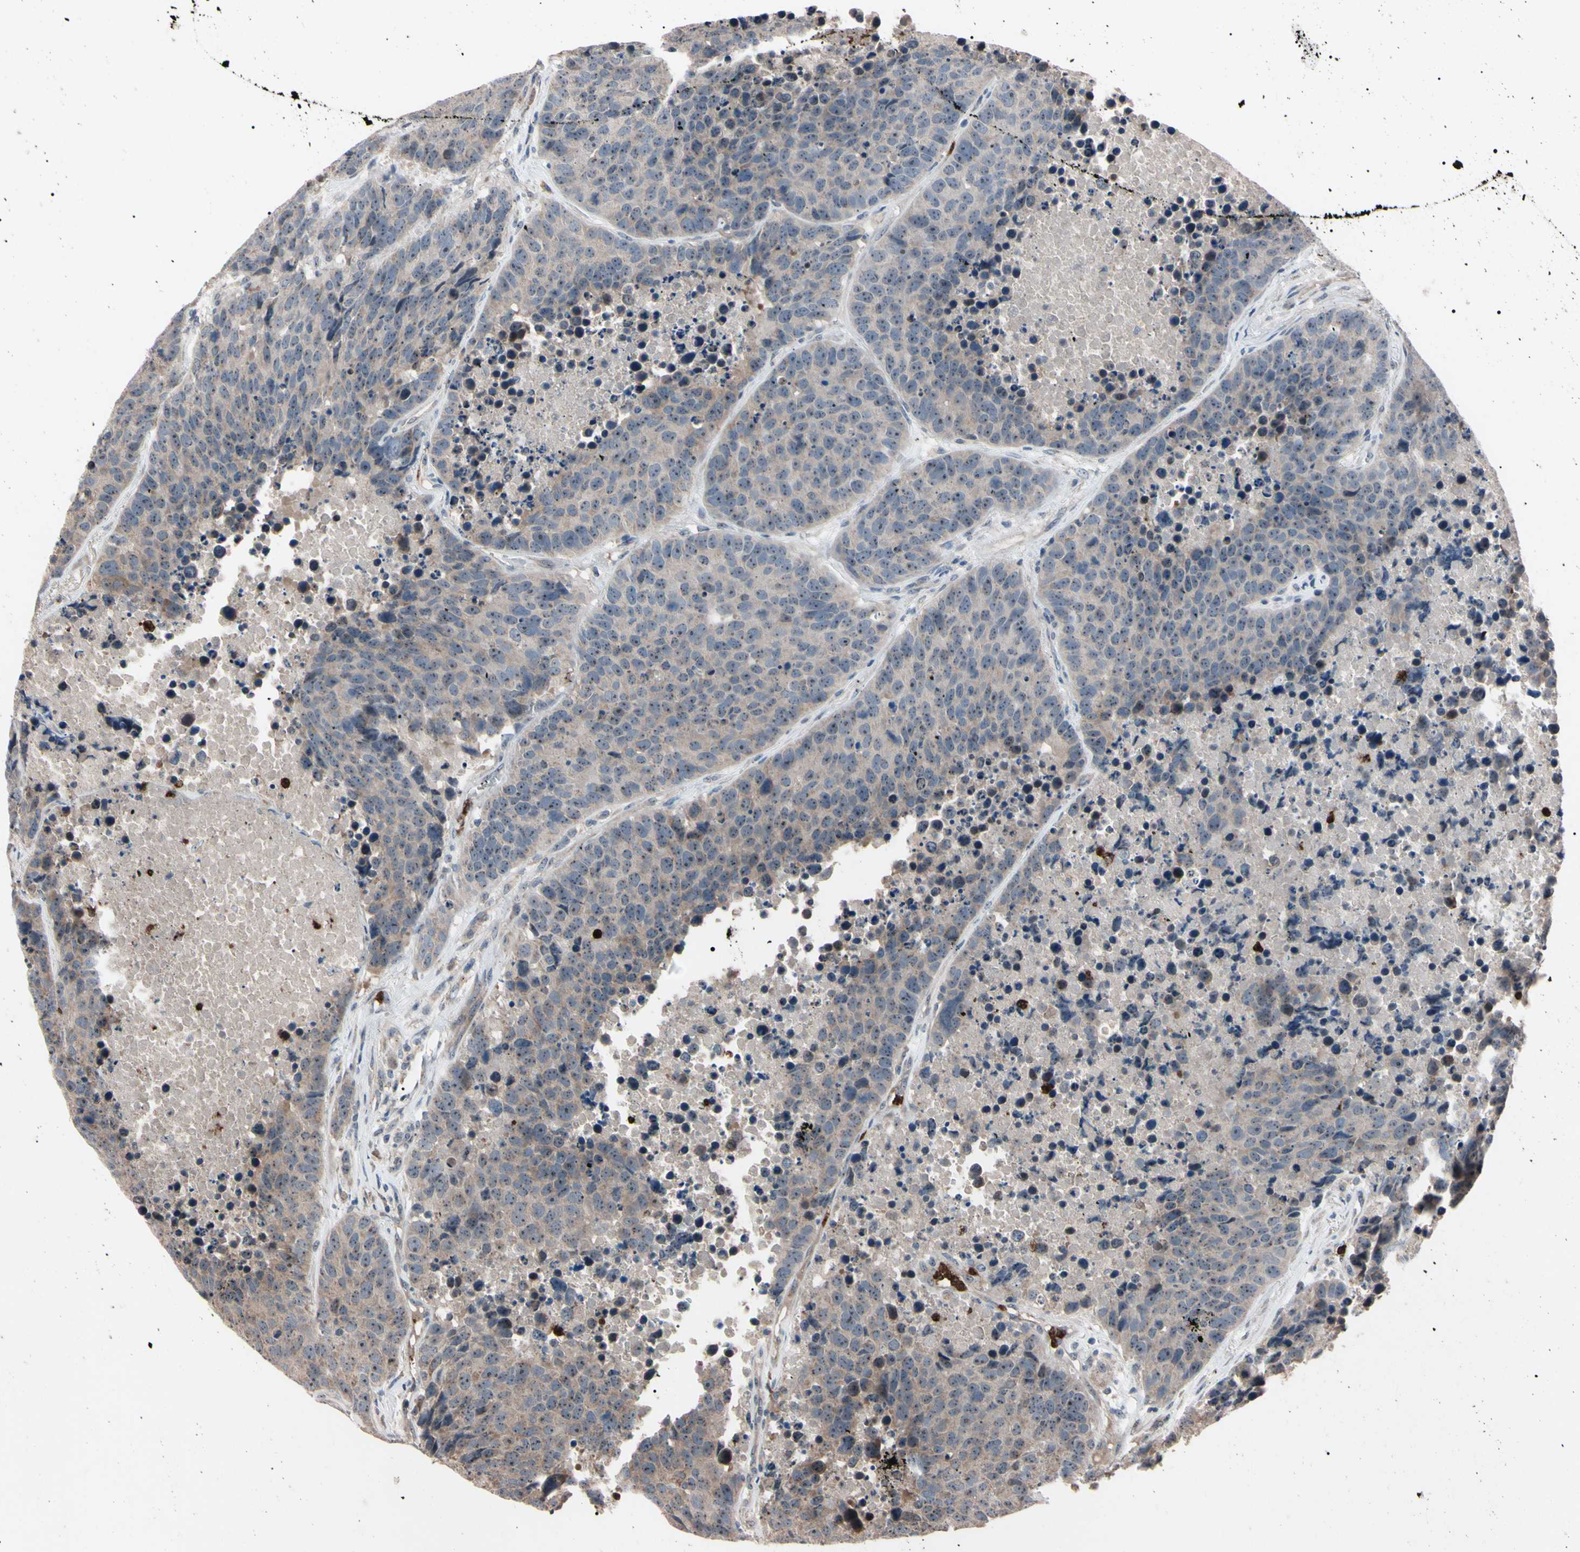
{"staining": {"intensity": "weak", "quantity": ">75%", "location": "cytoplasmic/membranous"}, "tissue": "carcinoid", "cell_type": "Tumor cells", "image_type": "cancer", "snomed": [{"axis": "morphology", "description": "Carcinoid, malignant, NOS"}, {"axis": "topography", "description": "Lung"}], "caption": "Brown immunohistochemical staining in human carcinoid reveals weak cytoplasmic/membranous positivity in approximately >75% of tumor cells.", "gene": "TRAF5", "patient": {"sex": "male", "age": 60}}